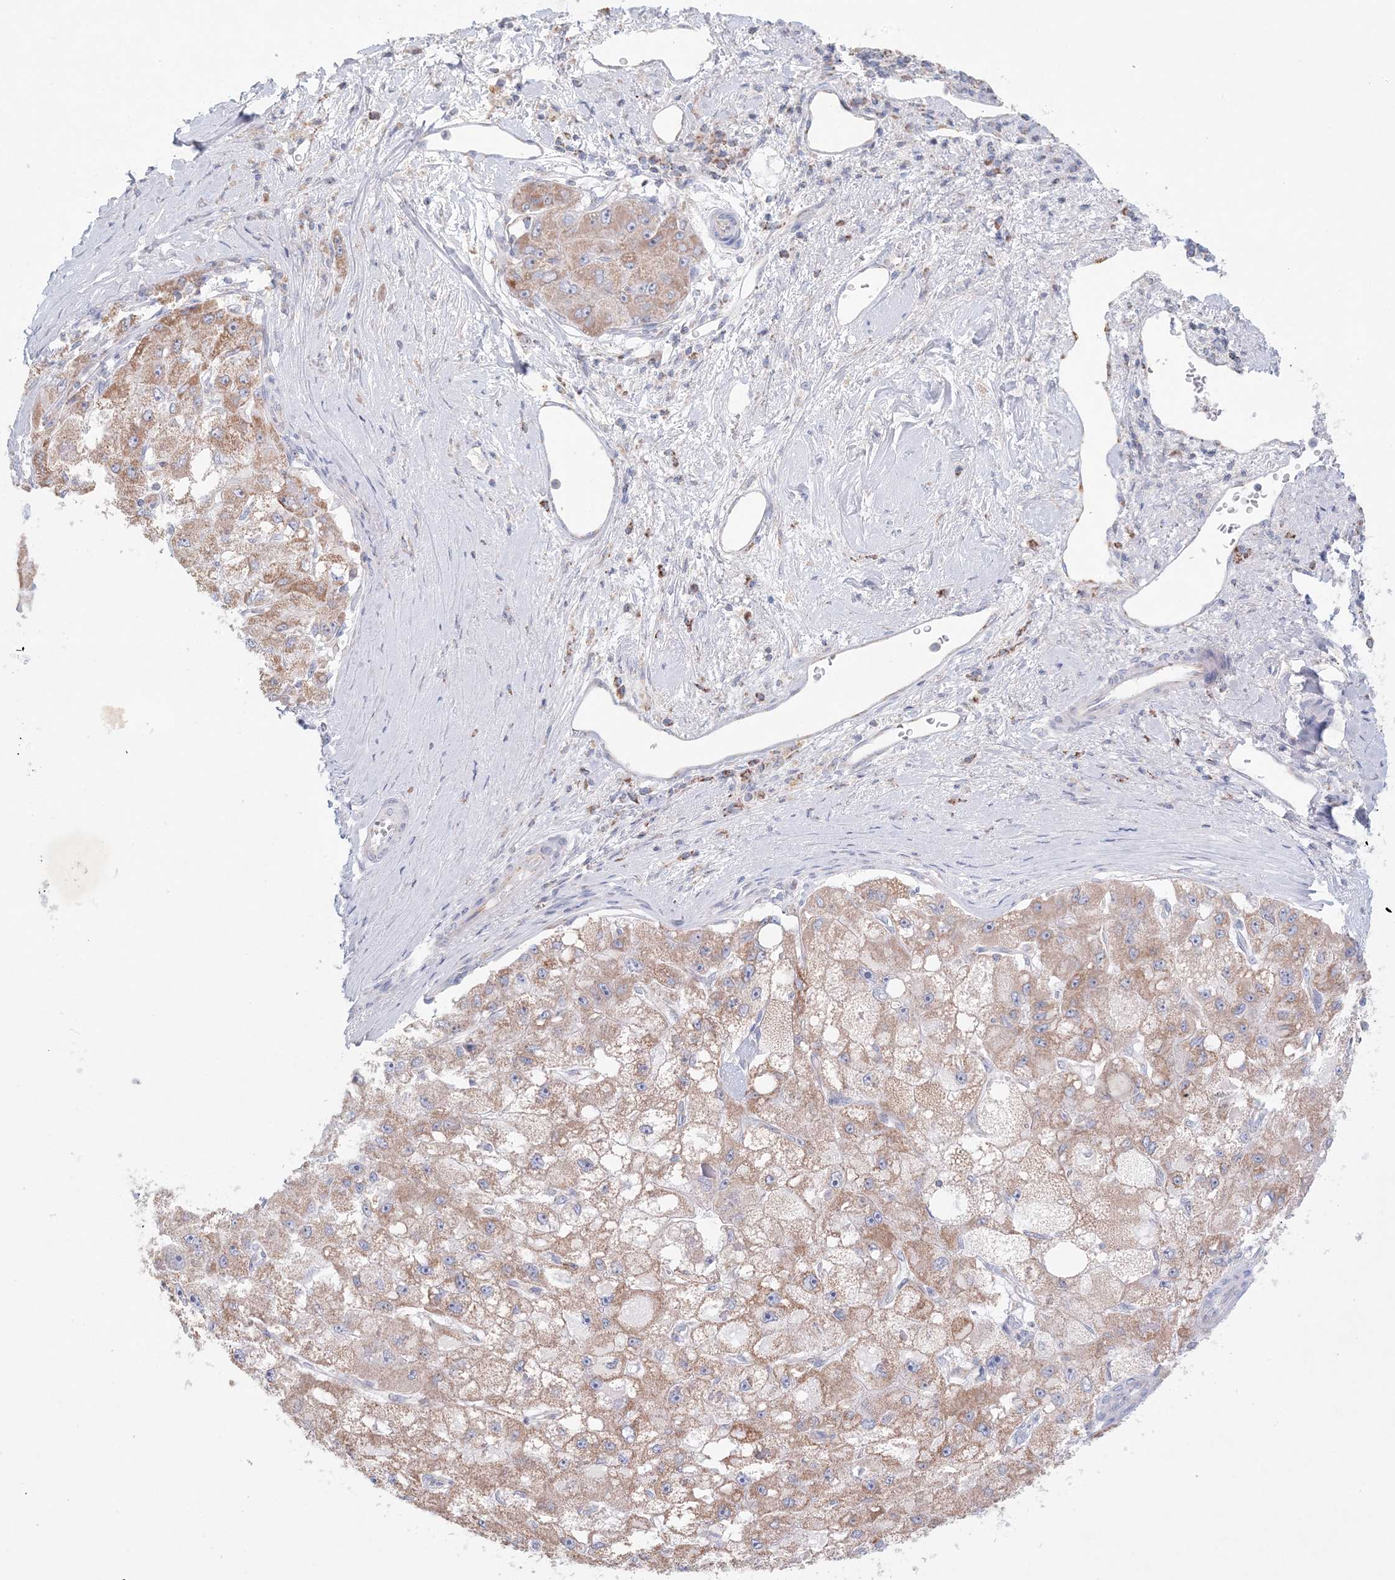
{"staining": {"intensity": "moderate", "quantity": ">75%", "location": "cytoplasmic/membranous"}, "tissue": "liver cancer", "cell_type": "Tumor cells", "image_type": "cancer", "snomed": [{"axis": "morphology", "description": "Carcinoma, Hepatocellular, NOS"}, {"axis": "topography", "description": "Liver"}], "caption": "Brown immunohistochemical staining in human liver cancer (hepatocellular carcinoma) exhibits moderate cytoplasmic/membranous expression in about >75% of tumor cells.", "gene": "KCTD6", "patient": {"sex": "male", "age": 80}}